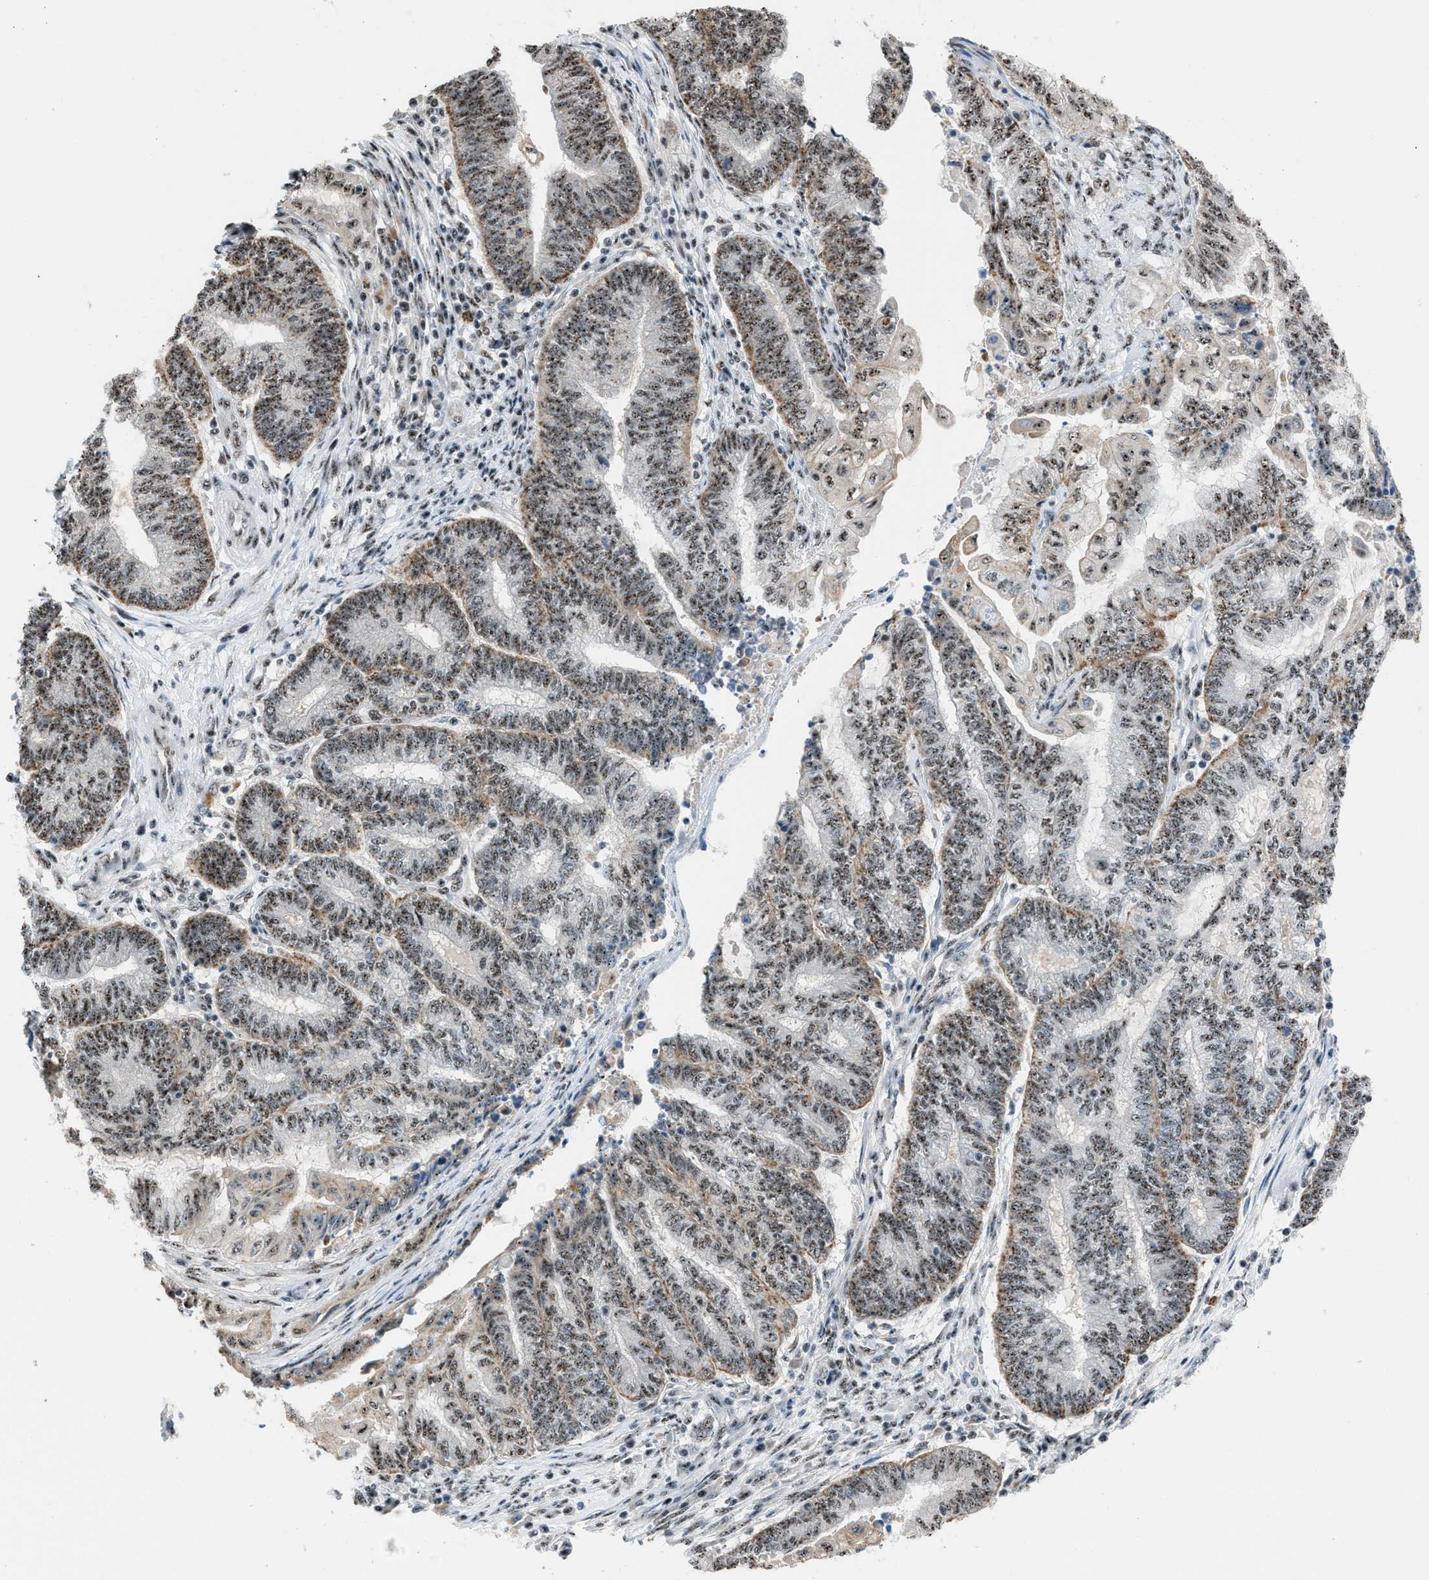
{"staining": {"intensity": "weak", "quantity": ">75%", "location": "nuclear"}, "tissue": "endometrial cancer", "cell_type": "Tumor cells", "image_type": "cancer", "snomed": [{"axis": "morphology", "description": "Adenocarcinoma, NOS"}, {"axis": "topography", "description": "Uterus"}, {"axis": "topography", "description": "Endometrium"}], "caption": "Endometrial cancer was stained to show a protein in brown. There is low levels of weak nuclear positivity in about >75% of tumor cells. (DAB IHC, brown staining for protein, blue staining for nuclei).", "gene": "CENPP", "patient": {"sex": "female", "age": 70}}